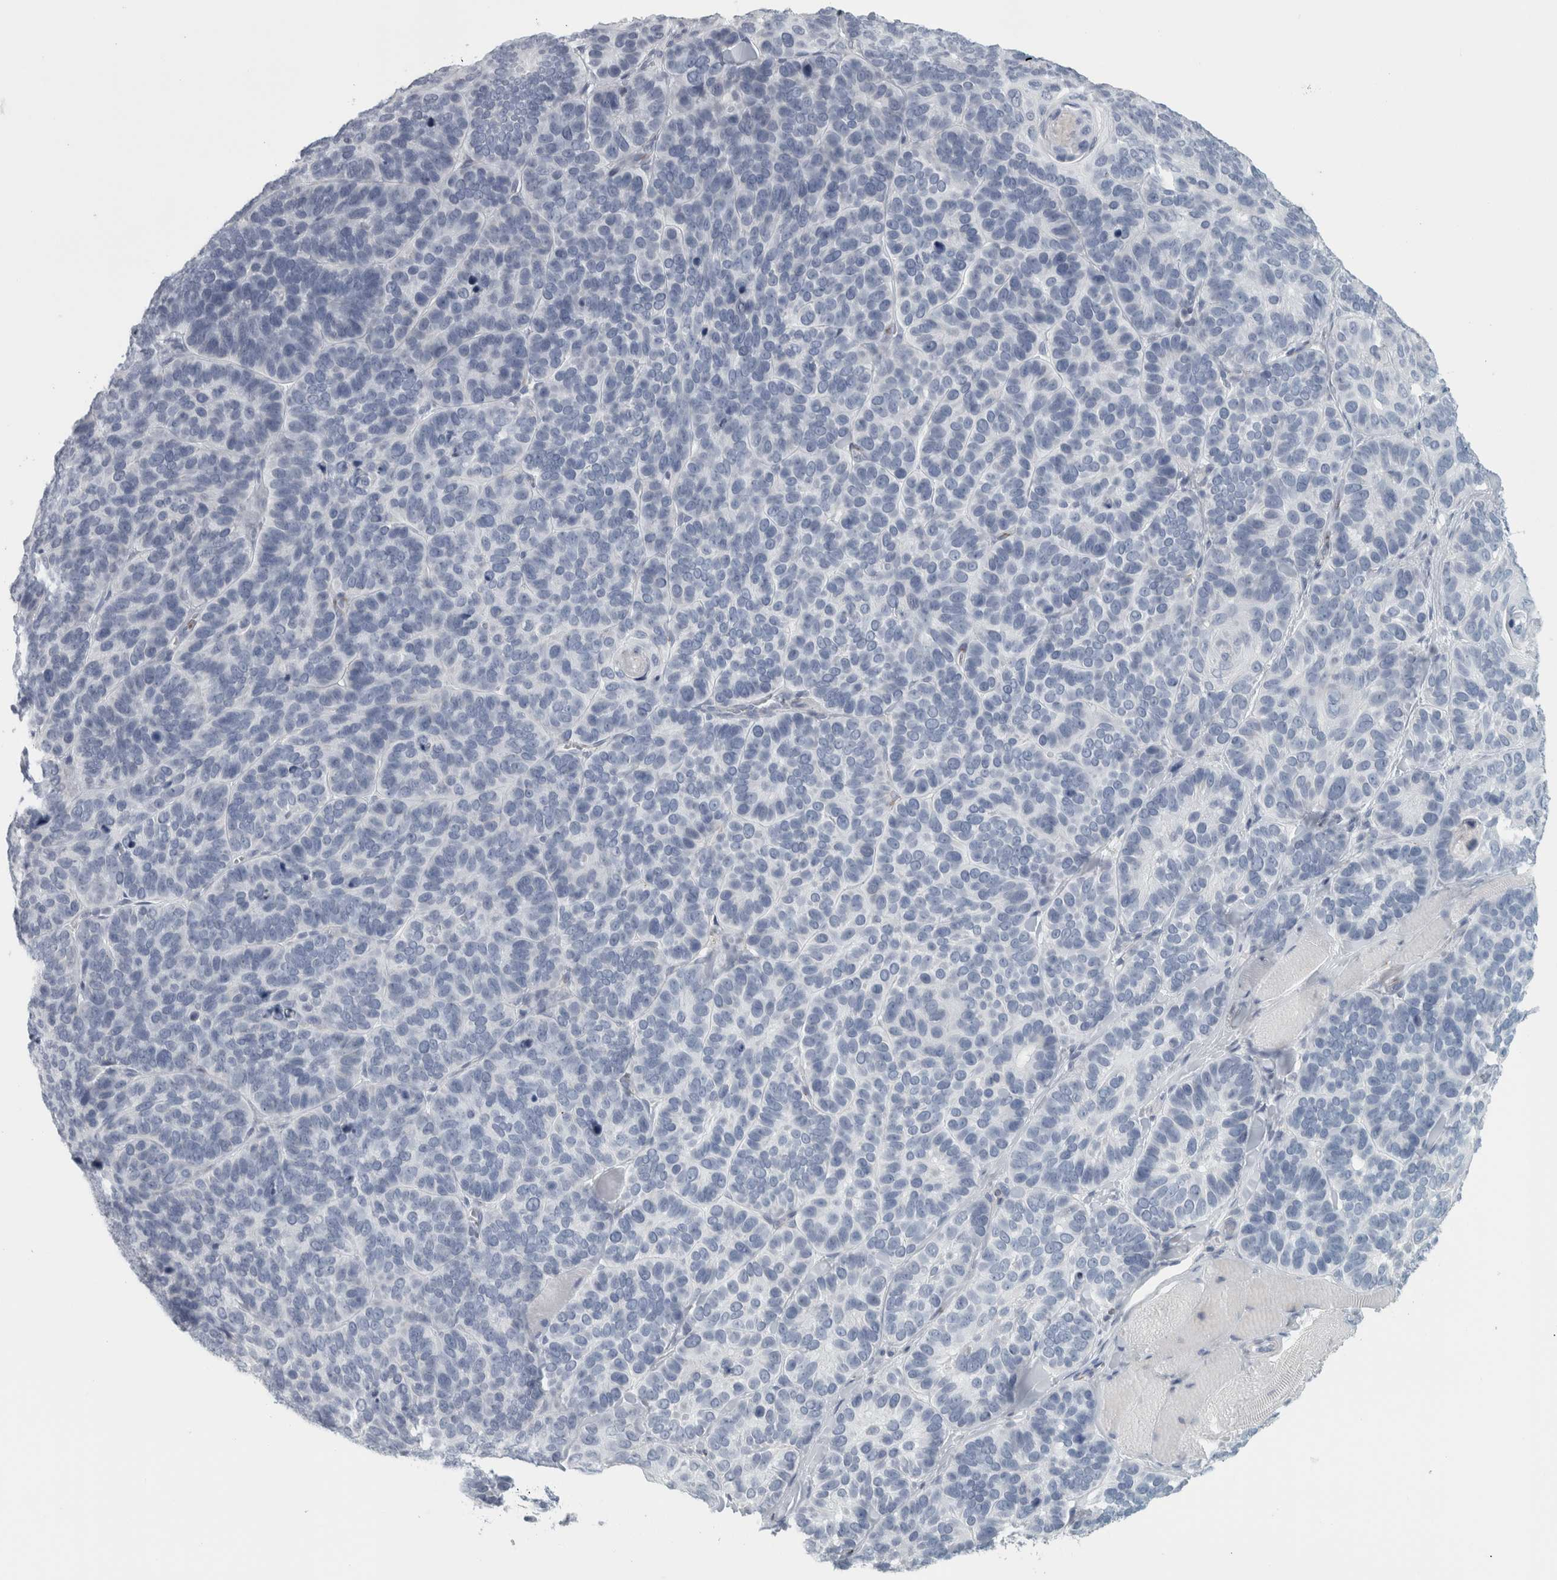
{"staining": {"intensity": "negative", "quantity": "none", "location": "none"}, "tissue": "skin cancer", "cell_type": "Tumor cells", "image_type": "cancer", "snomed": [{"axis": "morphology", "description": "Basal cell carcinoma"}, {"axis": "topography", "description": "Skin"}], "caption": "Micrograph shows no significant protein positivity in tumor cells of skin cancer (basal cell carcinoma).", "gene": "CPE", "patient": {"sex": "male", "age": 62}}